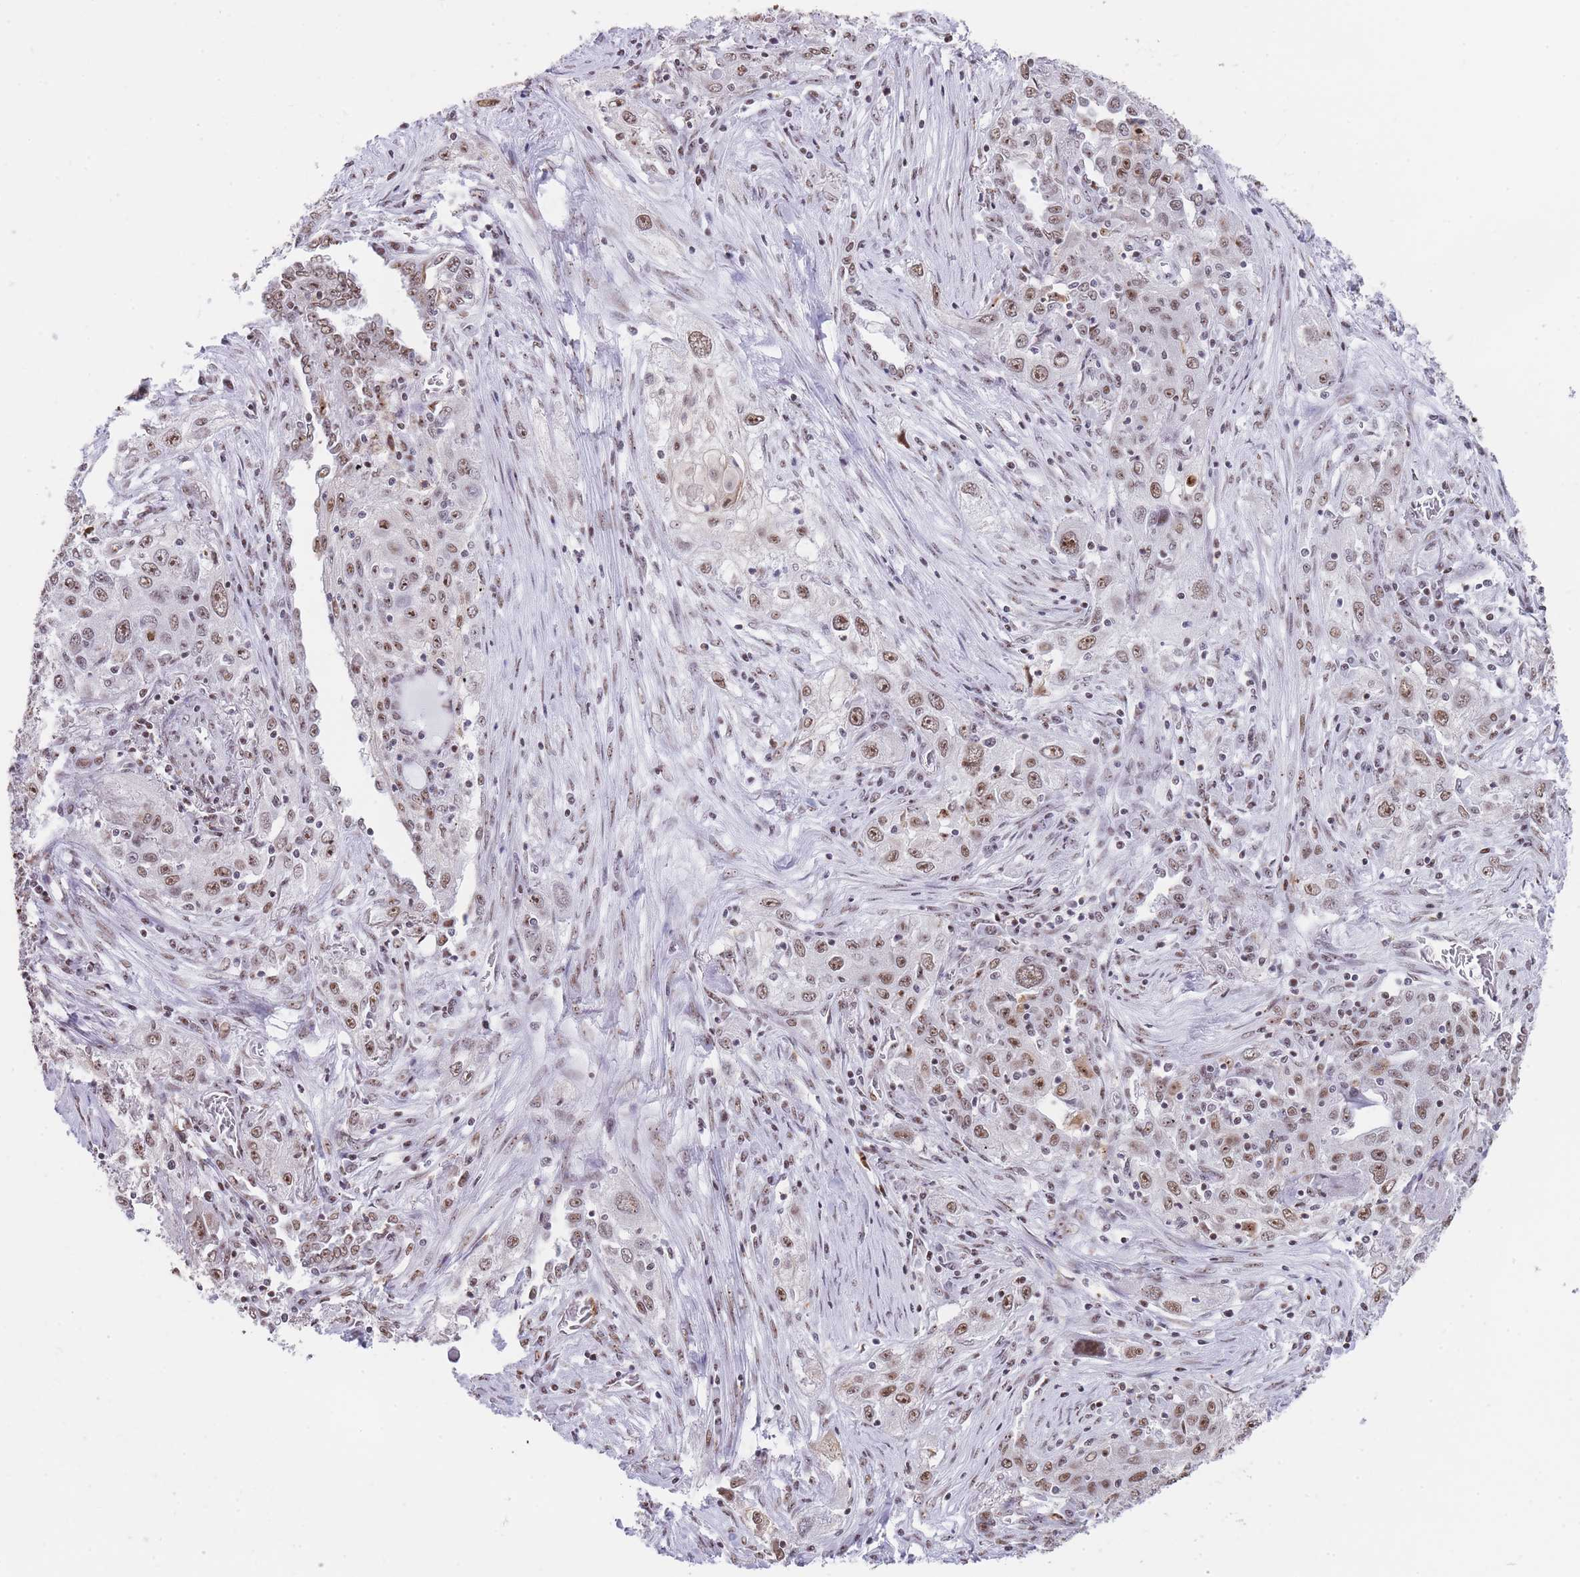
{"staining": {"intensity": "moderate", "quantity": "25%-75%", "location": "nuclear"}, "tissue": "lung cancer", "cell_type": "Tumor cells", "image_type": "cancer", "snomed": [{"axis": "morphology", "description": "Squamous cell carcinoma, NOS"}, {"axis": "topography", "description": "Lung"}], "caption": "IHC histopathology image of lung cancer stained for a protein (brown), which displays medium levels of moderate nuclear positivity in approximately 25%-75% of tumor cells.", "gene": "EVC2", "patient": {"sex": "female", "age": 69}}